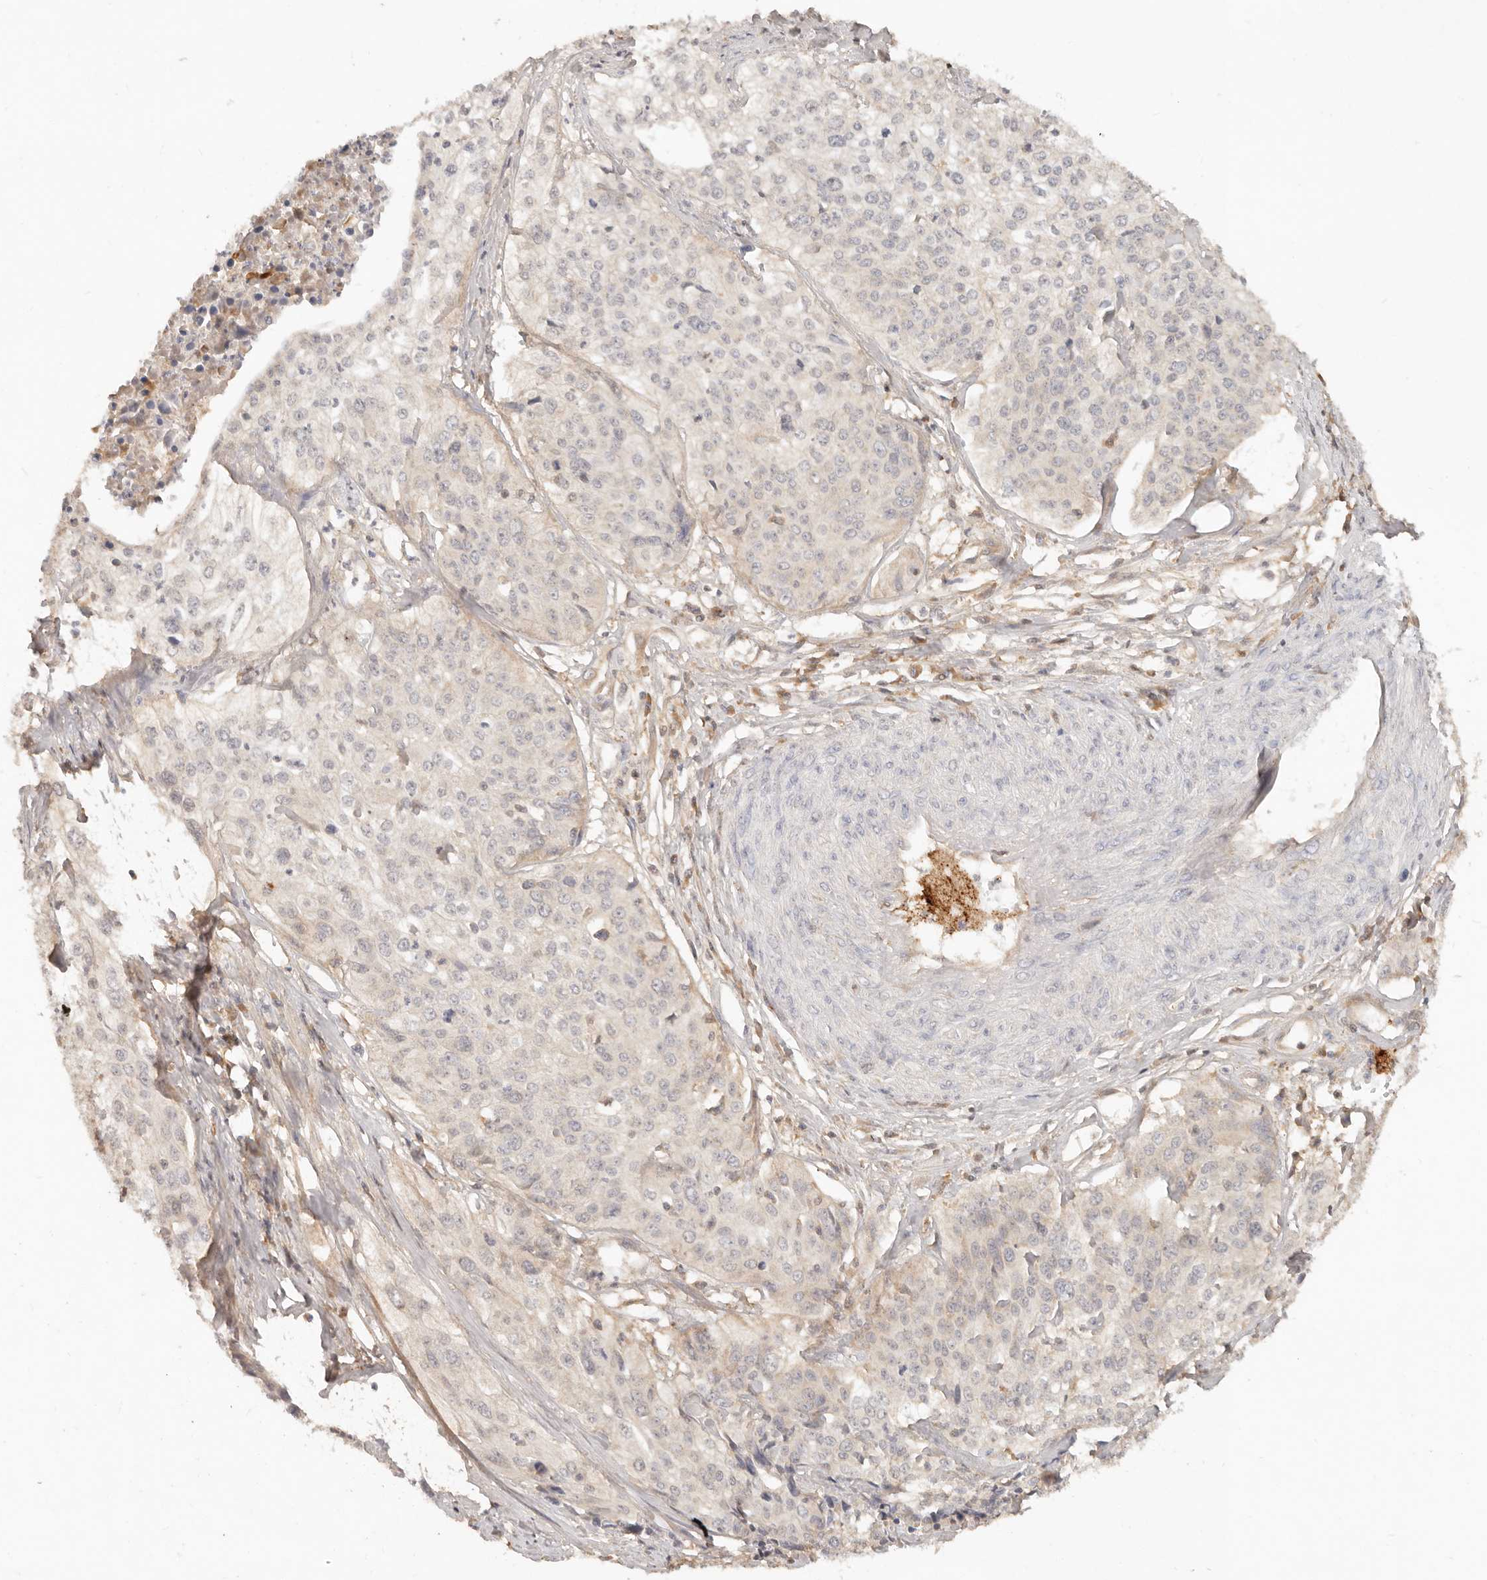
{"staining": {"intensity": "negative", "quantity": "none", "location": "none"}, "tissue": "cervical cancer", "cell_type": "Tumor cells", "image_type": "cancer", "snomed": [{"axis": "morphology", "description": "Squamous cell carcinoma, NOS"}, {"axis": "topography", "description": "Cervix"}], "caption": "IHC image of human squamous cell carcinoma (cervical) stained for a protein (brown), which exhibits no expression in tumor cells.", "gene": "NECAP2", "patient": {"sex": "female", "age": 31}}